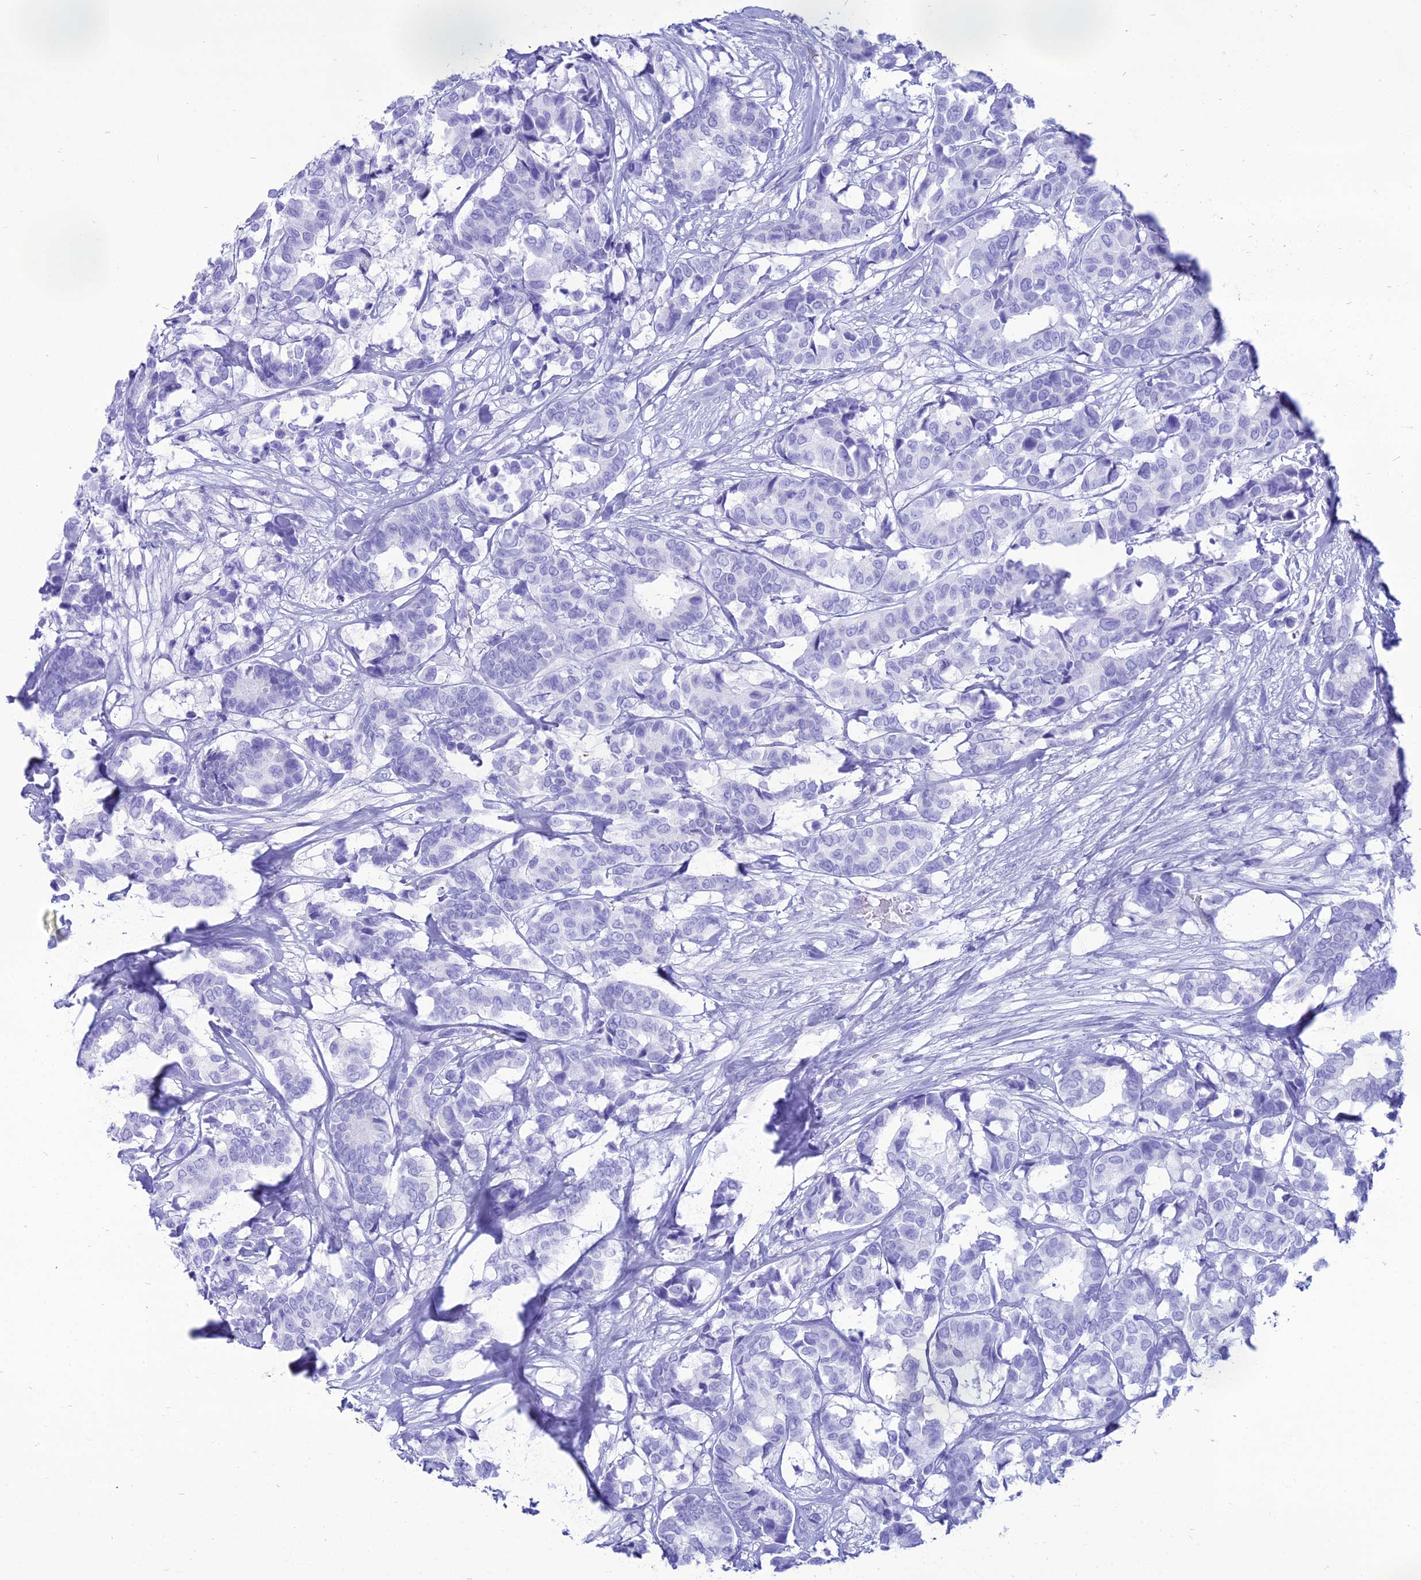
{"staining": {"intensity": "negative", "quantity": "none", "location": "none"}, "tissue": "breast cancer", "cell_type": "Tumor cells", "image_type": "cancer", "snomed": [{"axis": "morphology", "description": "Normal tissue, NOS"}, {"axis": "morphology", "description": "Duct carcinoma"}, {"axis": "topography", "description": "Breast"}], "caption": "DAB (3,3'-diaminobenzidine) immunohistochemical staining of breast cancer exhibits no significant positivity in tumor cells.", "gene": "PNMA5", "patient": {"sex": "female", "age": 87}}